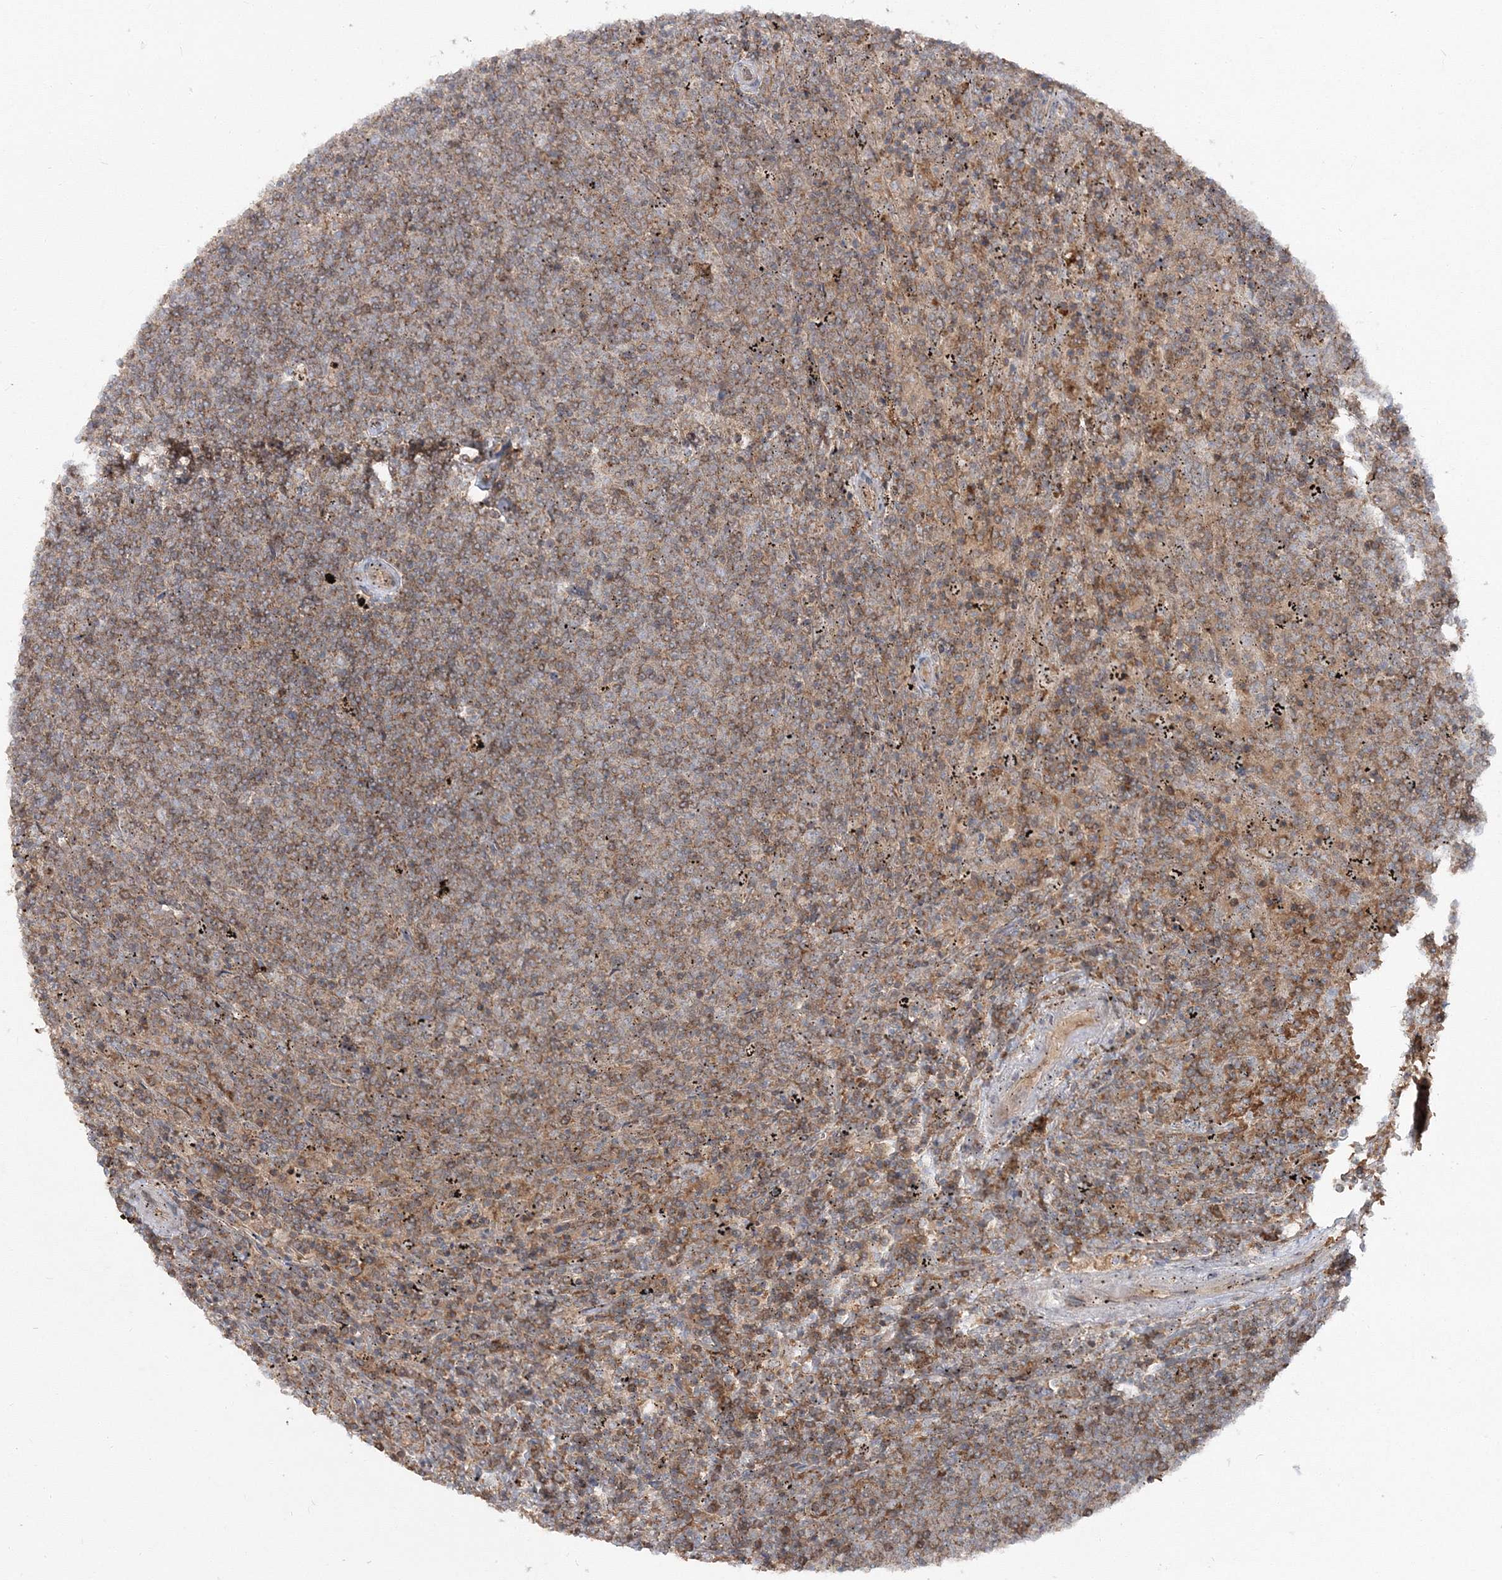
{"staining": {"intensity": "negative", "quantity": "none", "location": "none"}, "tissue": "lymphoma", "cell_type": "Tumor cells", "image_type": "cancer", "snomed": [{"axis": "morphology", "description": "Malignant lymphoma, non-Hodgkin's type, Low grade"}, {"axis": "topography", "description": "Spleen"}], "caption": "This photomicrograph is of low-grade malignant lymphoma, non-Hodgkin's type stained with IHC to label a protein in brown with the nuclei are counter-stained blue. There is no positivity in tumor cells.", "gene": "PCBD2", "patient": {"sex": "female", "age": 50}}